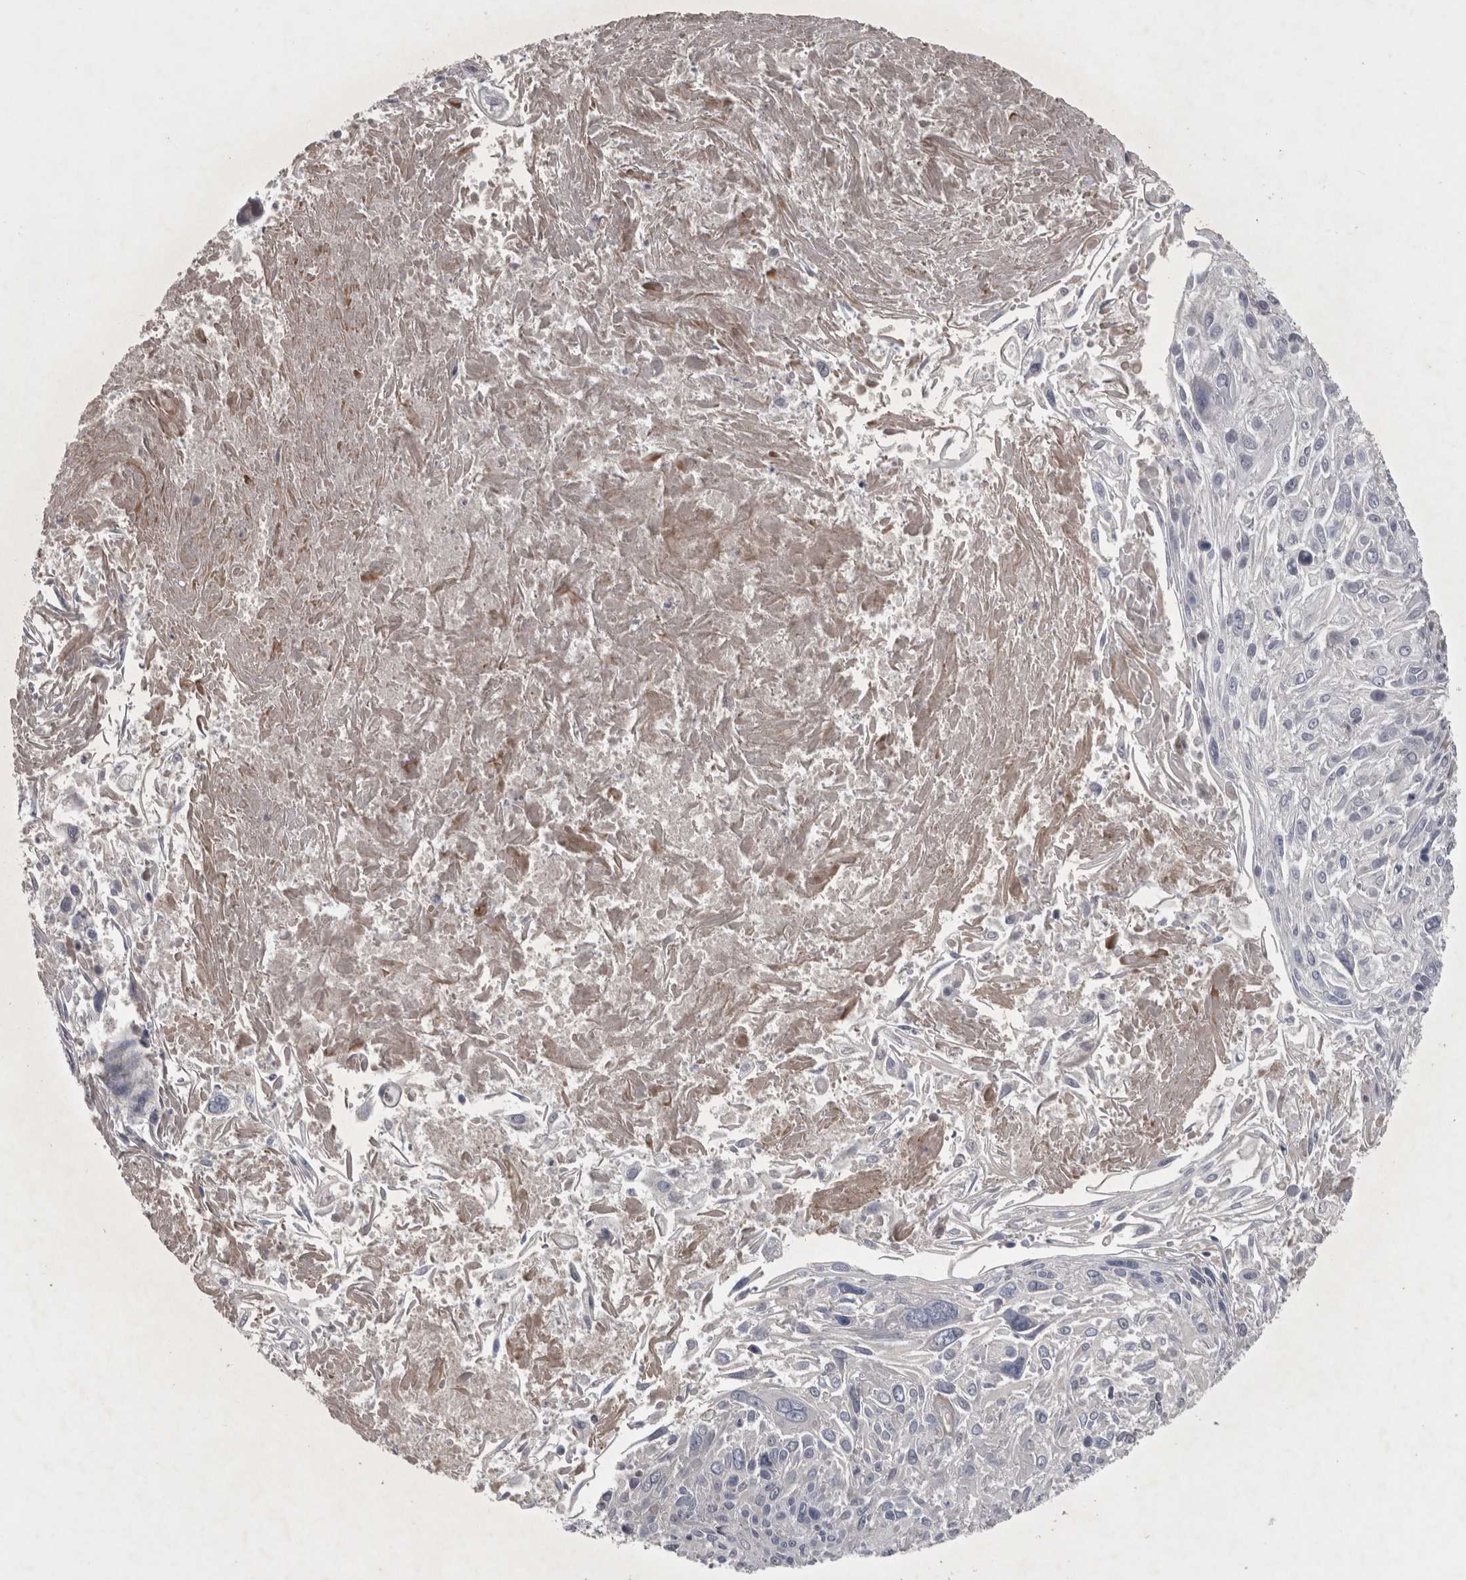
{"staining": {"intensity": "negative", "quantity": "none", "location": "none"}, "tissue": "cervical cancer", "cell_type": "Tumor cells", "image_type": "cancer", "snomed": [{"axis": "morphology", "description": "Squamous cell carcinoma, NOS"}, {"axis": "topography", "description": "Cervix"}], "caption": "This is an IHC histopathology image of squamous cell carcinoma (cervical). There is no positivity in tumor cells.", "gene": "DBT", "patient": {"sex": "female", "age": 51}}